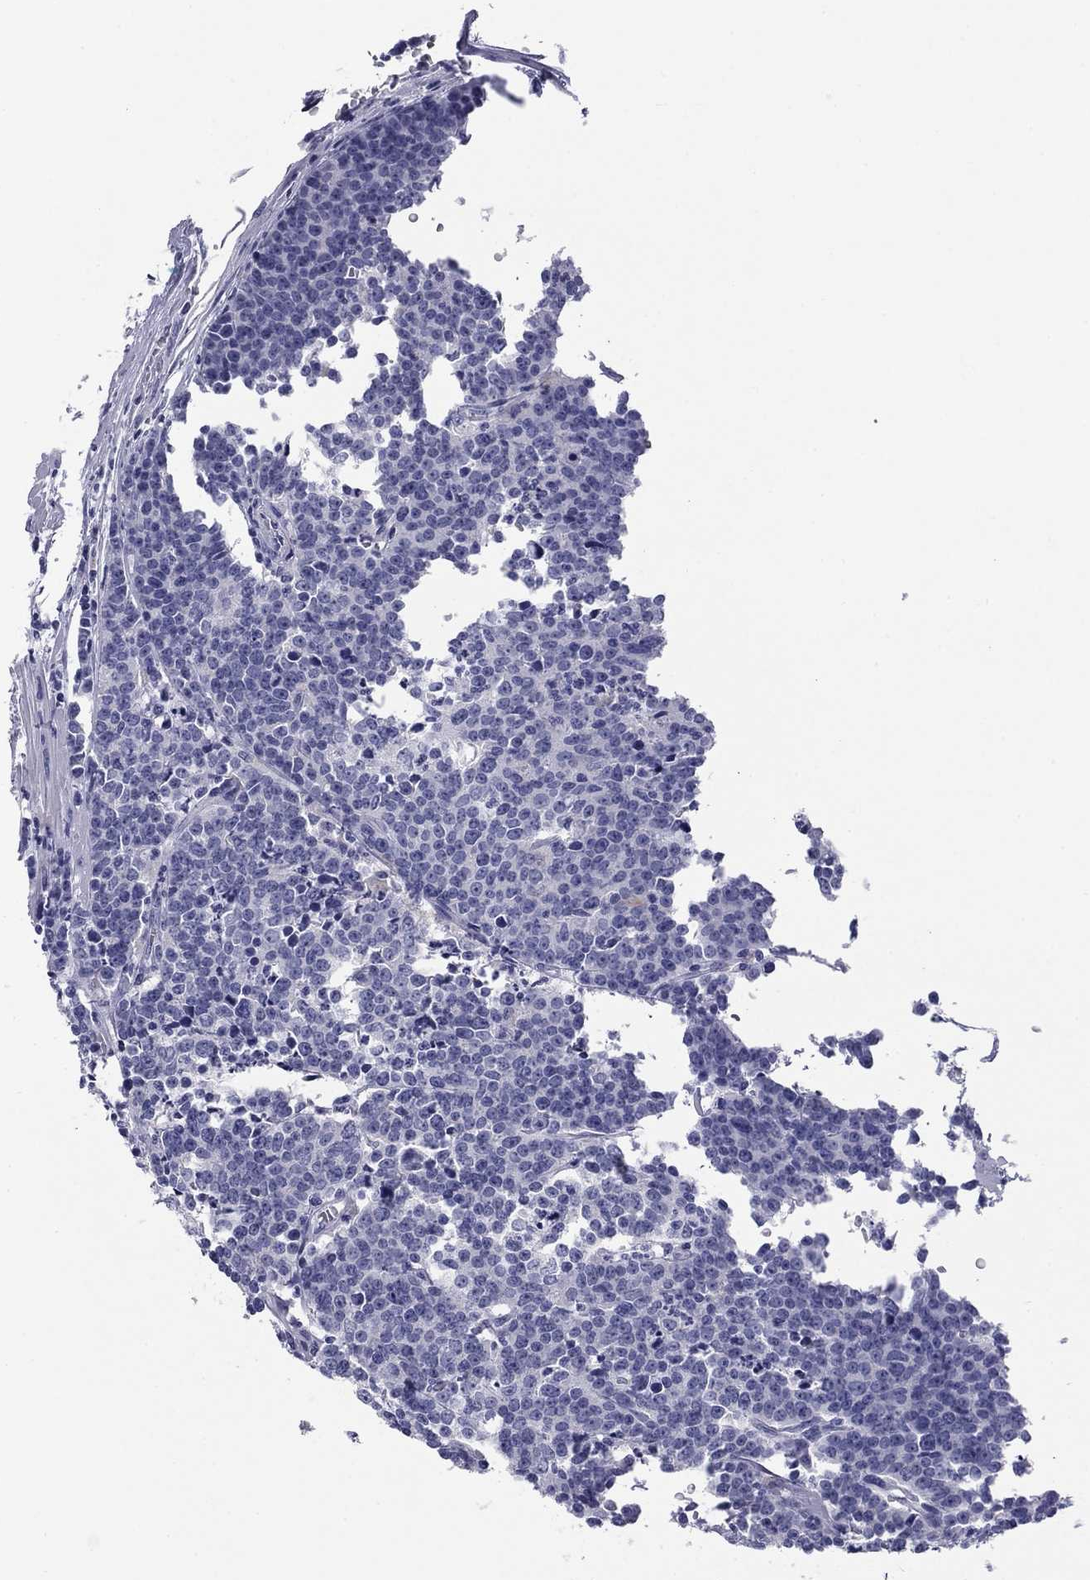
{"staining": {"intensity": "negative", "quantity": "none", "location": "none"}, "tissue": "prostate cancer", "cell_type": "Tumor cells", "image_type": "cancer", "snomed": [{"axis": "morphology", "description": "Adenocarcinoma, NOS"}, {"axis": "topography", "description": "Prostate"}], "caption": "High power microscopy photomicrograph of an immunohistochemistry (IHC) micrograph of prostate cancer, revealing no significant positivity in tumor cells.", "gene": "ABCC2", "patient": {"sex": "male", "age": 67}}